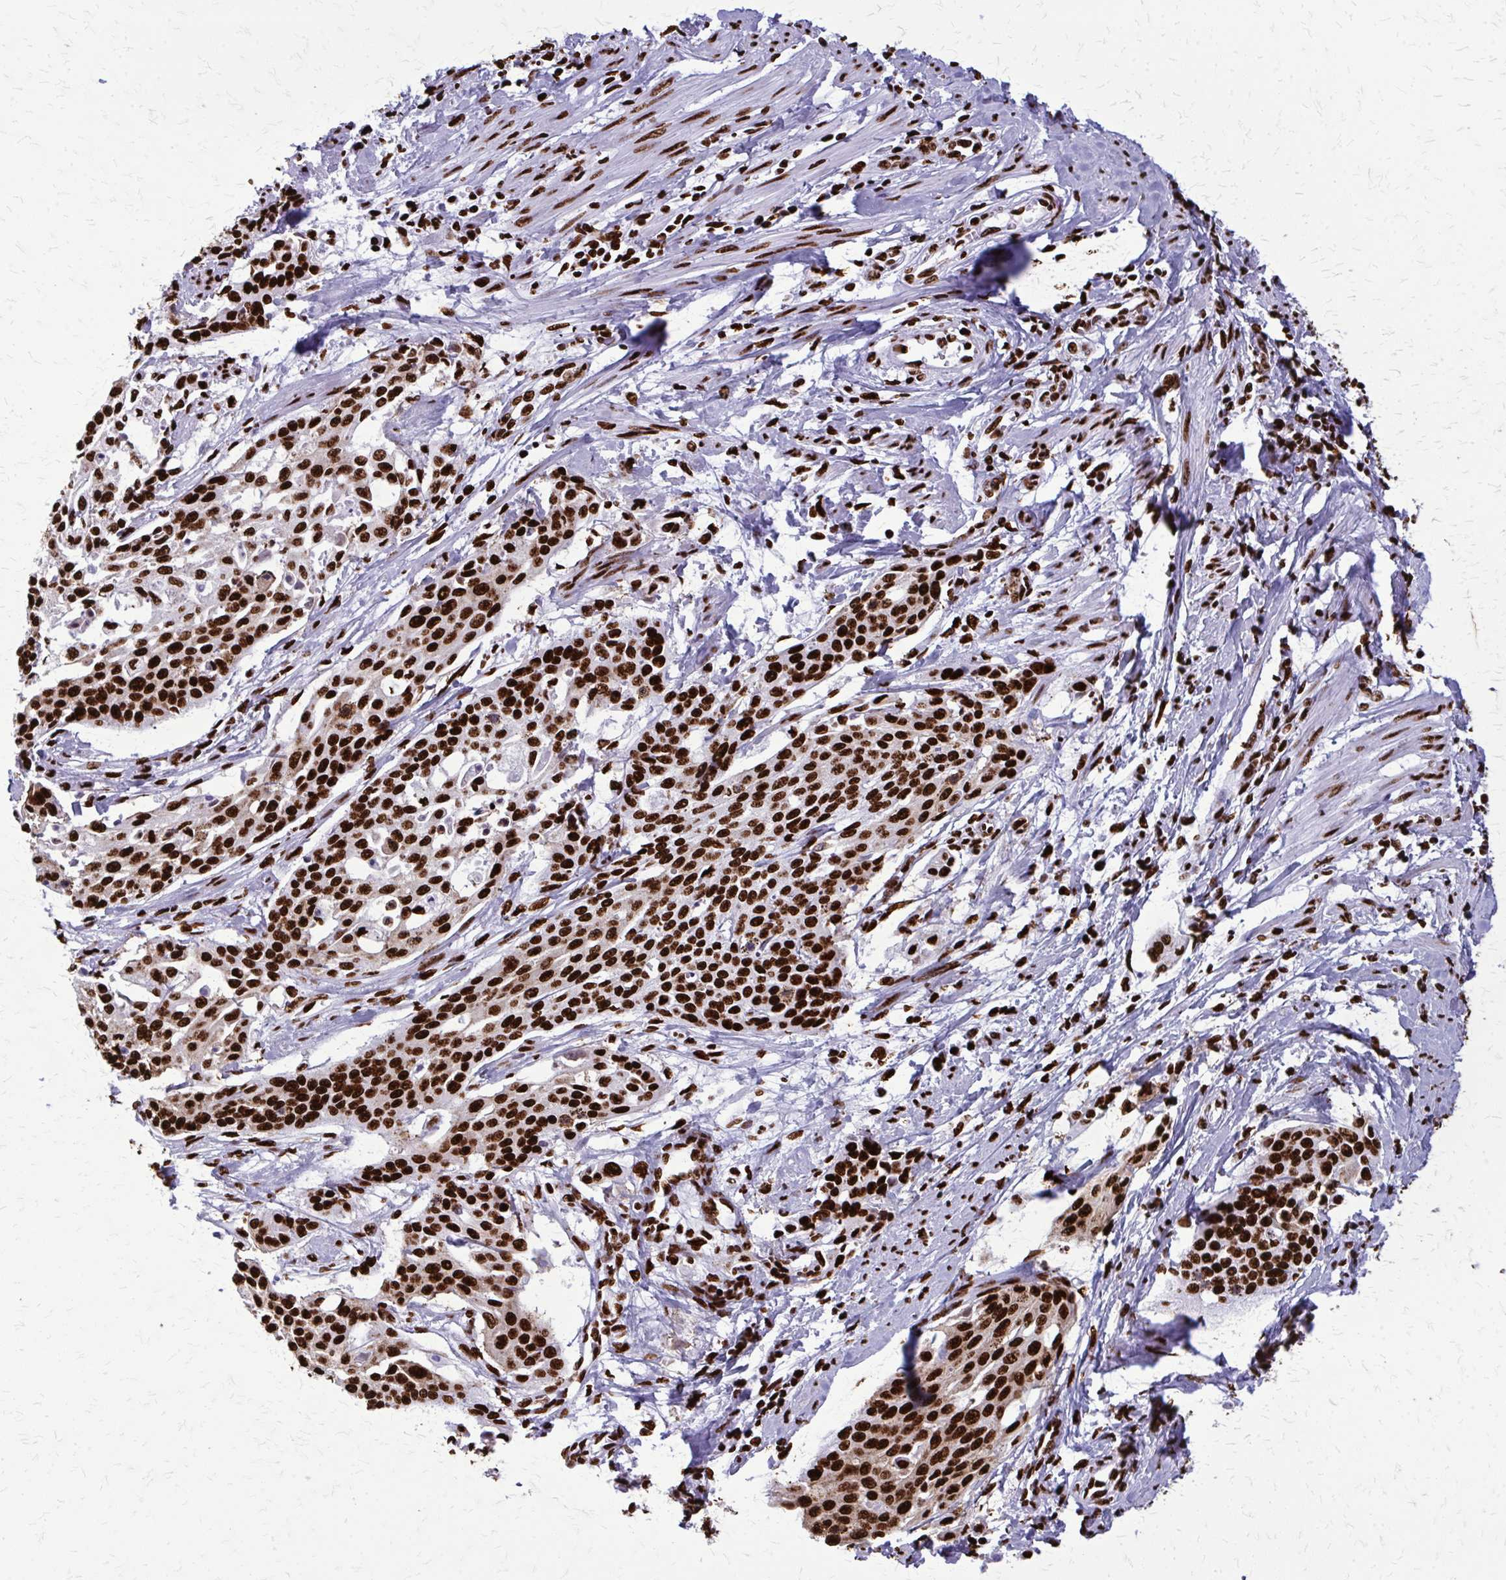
{"staining": {"intensity": "strong", "quantity": ">75%", "location": "nuclear"}, "tissue": "cervical cancer", "cell_type": "Tumor cells", "image_type": "cancer", "snomed": [{"axis": "morphology", "description": "Squamous cell carcinoma, NOS"}, {"axis": "topography", "description": "Cervix"}], "caption": "IHC (DAB (3,3'-diaminobenzidine)) staining of human cervical cancer (squamous cell carcinoma) shows strong nuclear protein expression in about >75% of tumor cells.", "gene": "SFPQ", "patient": {"sex": "female", "age": 44}}